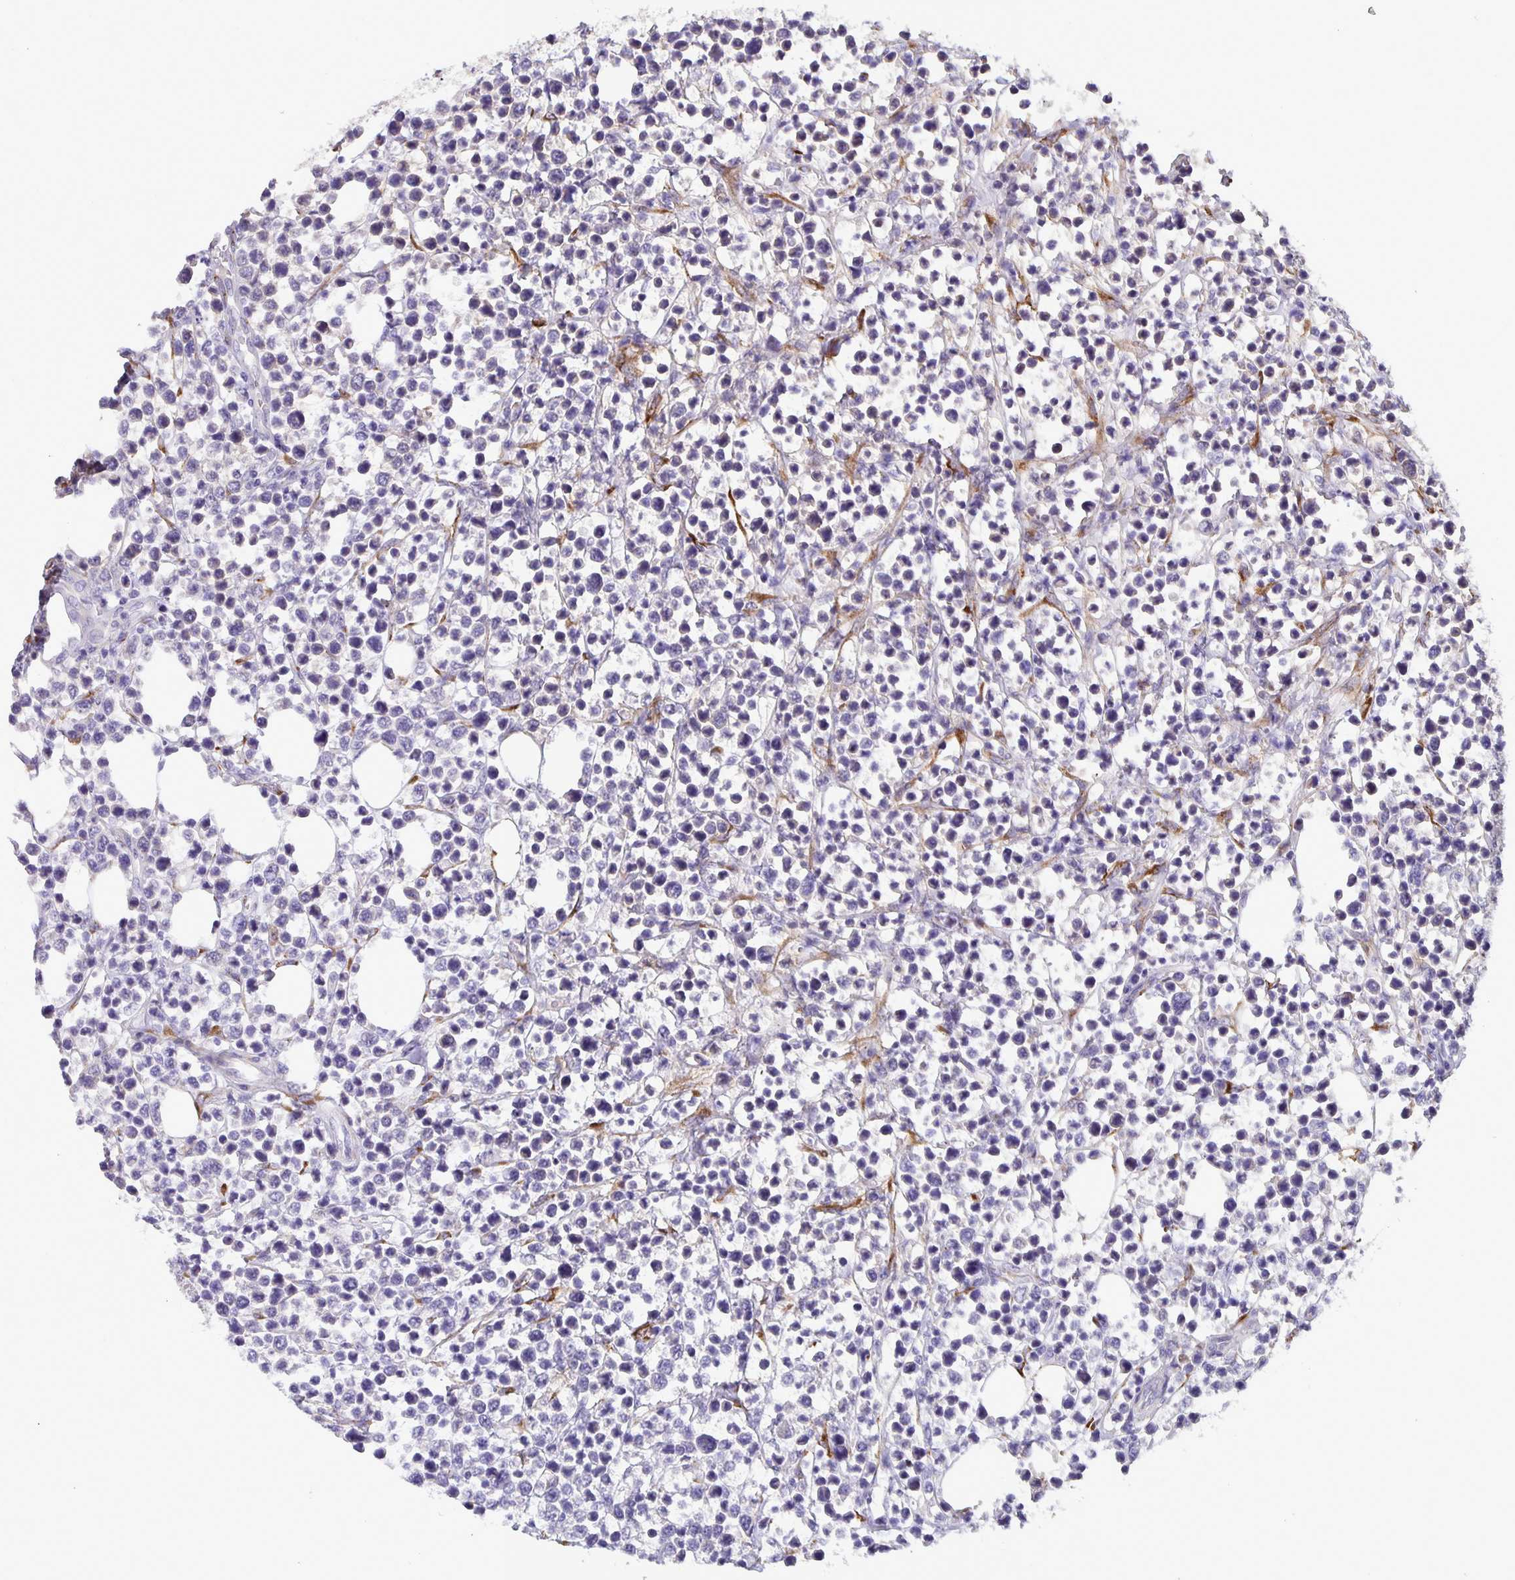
{"staining": {"intensity": "negative", "quantity": "none", "location": "none"}, "tissue": "lymphoma", "cell_type": "Tumor cells", "image_type": "cancer", "snomed": [{"axis": "morphology", "description": "Malignant lymphoma, non-Hodgkin's type, Low grade"}, {"axis": "topography", "description": "Lymph node"}], "caption": "Lymphoma was stained to show a protein in brown. There is no significant positivity in tumor cells. (Brightfield microscopy of DAB (3,3'-diaminobenzidine) immunohistochemistry at high magnification).", "gene": "EML6", "patient": {"sex": "male", "age": 60}}